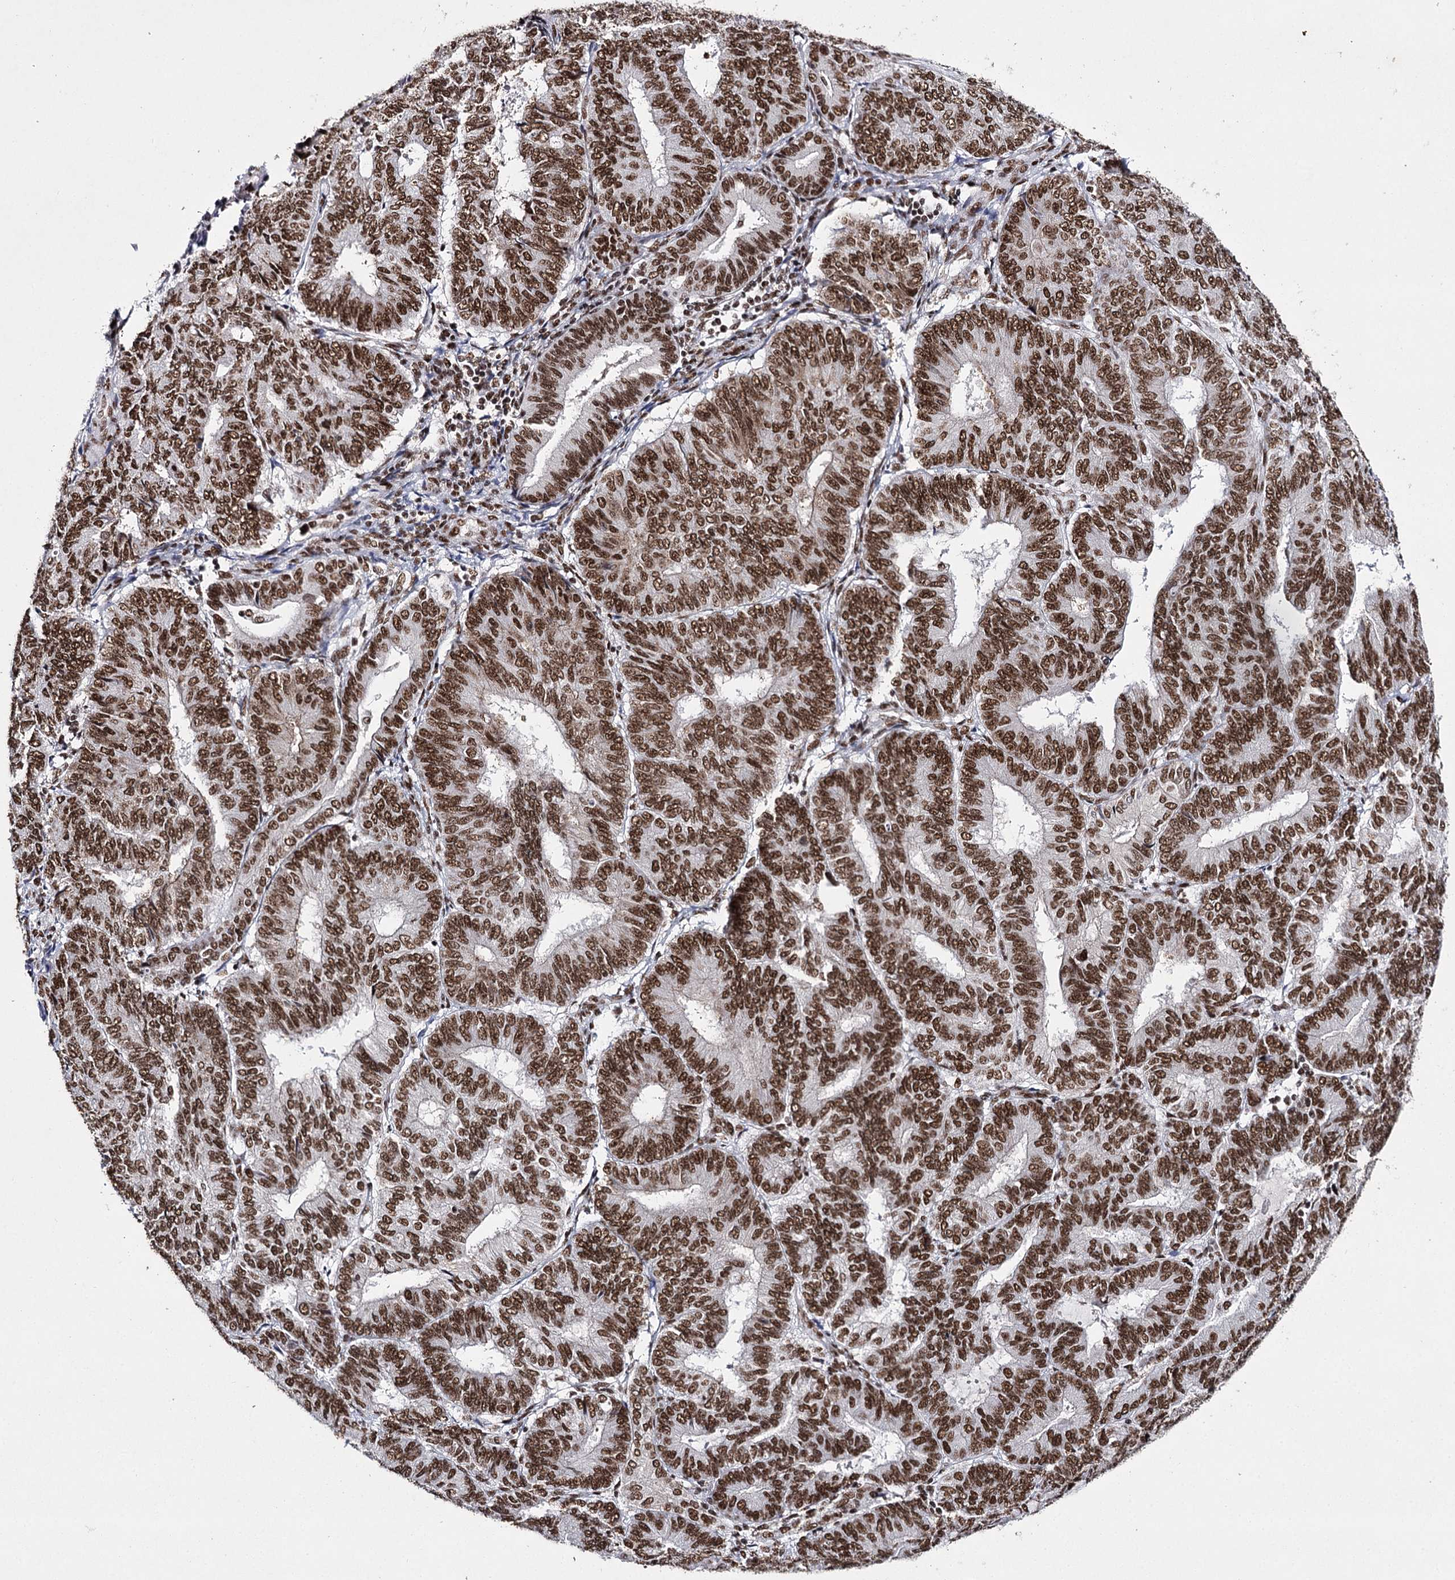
{"staining": {"intensity": "strong", "quantity": ">75%", "location": "nuclear"}, "tissue": "endometrial cancer", "cell_type": "Tumor cells", "image_type": "cancer", "snomed": [{"axis": "morphology", "description": "Adenocarcinoma, NOS"}, {"axis": "topography", "description": "Endometrium"}], "caption": "Immunohistochemistry (IHC) image of neoplastic tissue: endometrial cancer stained using immunohistochemistry demonstrates high levels of strong protein expression localized specifically in the nuclear of tumor cells, appearing as a nuclear brown color.", "gene": "SCAF8", "patient": {"sex": "female", "age": 81}}